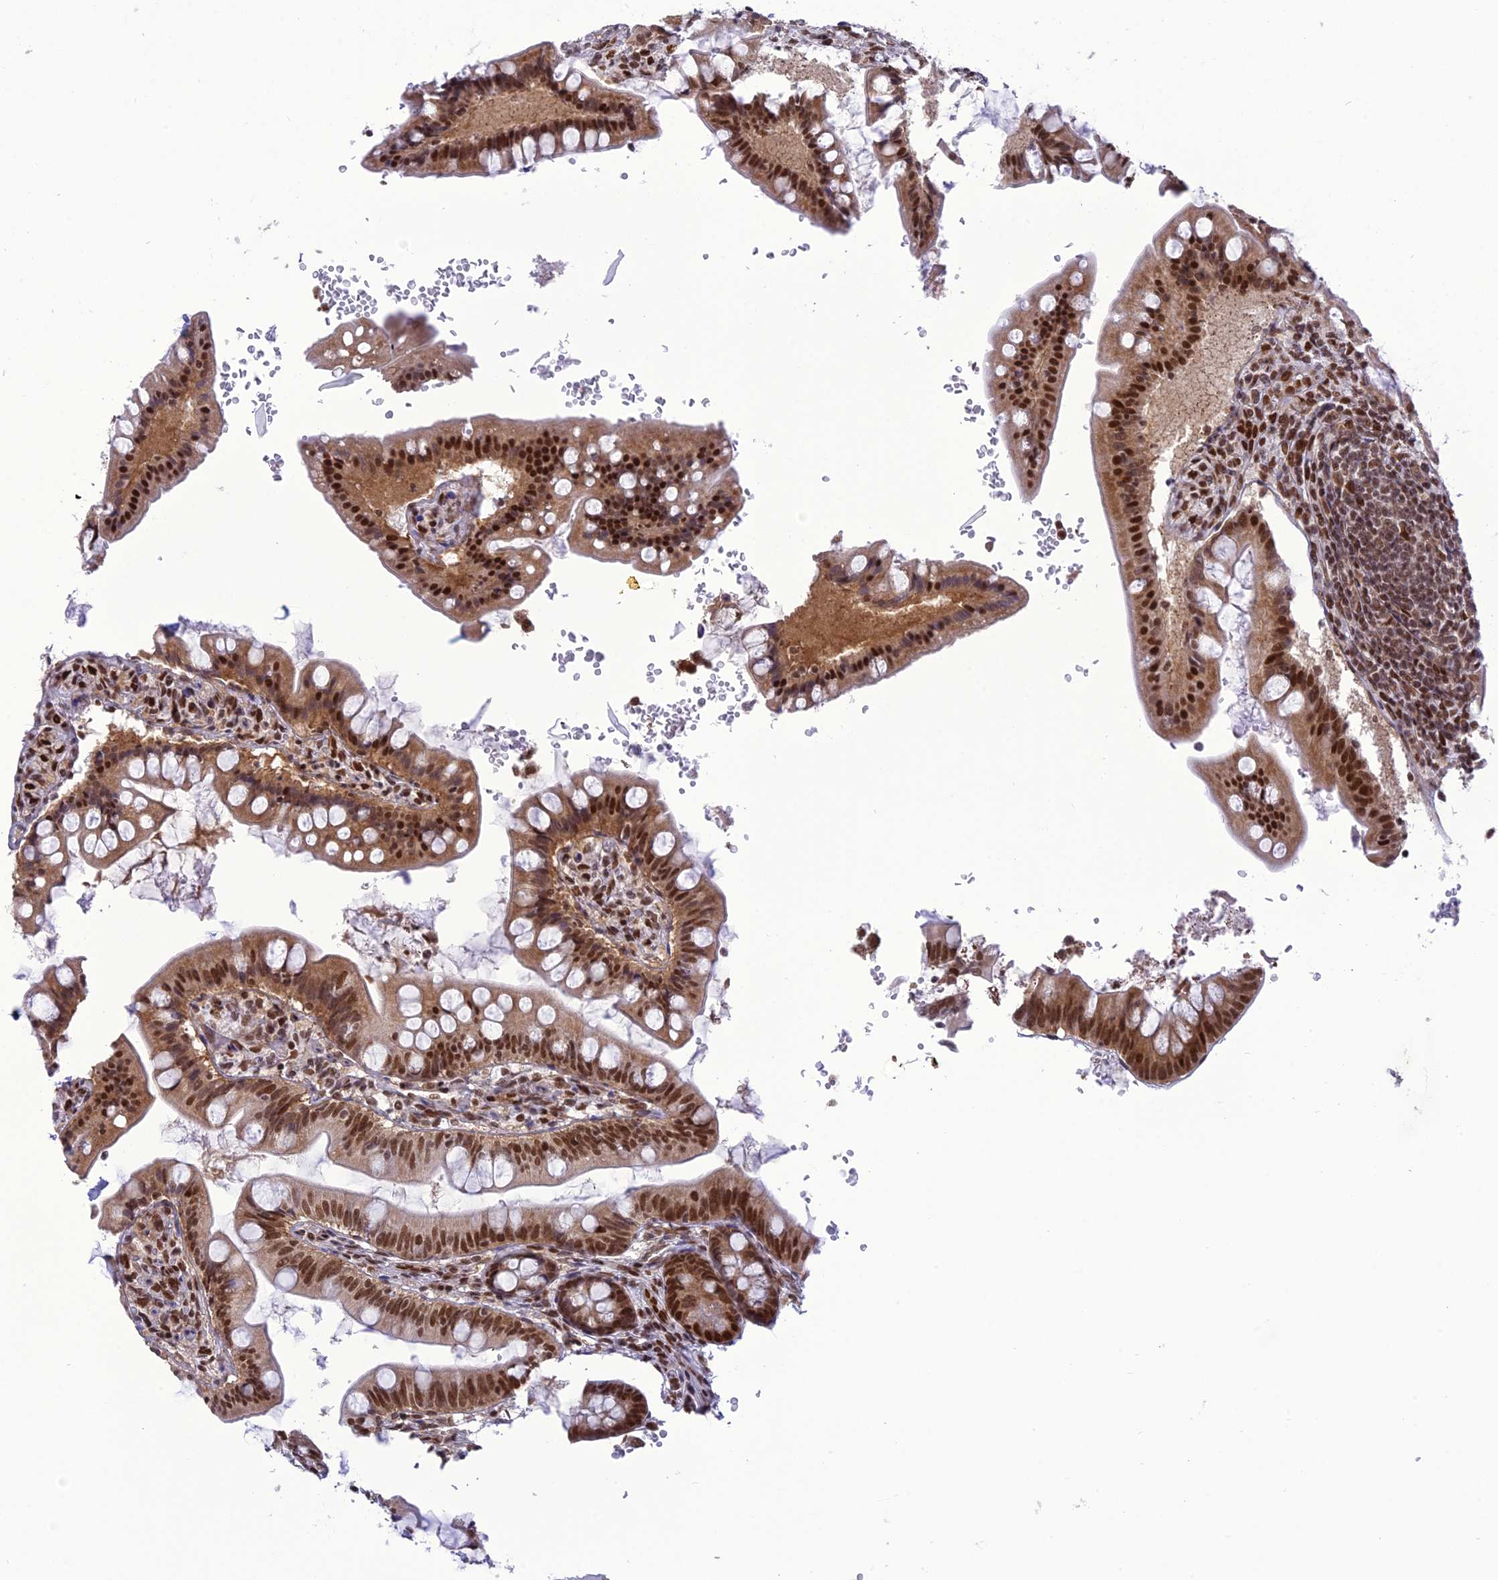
{"staining": {"intensity": "strong", "quantity": ">75%", "location": "cytoplasmic/membranous,nuclear"}, "tissue": "small intestine", "cell_type": "Glandular cells", "image_type": "normal", "snomed": [{"axis": "morphology", "description": "Normal tissue, NOS"}, {"axis": "topography", "description": "Small intestine"}], "caption": "Small intestine stained for a protein demonstrates strong cytoplasmic/membranous,nuclear positivity in glandular cells. The staining was performed using DAB (3,3'-diaminobenzidine), with brown indicating positive protein expression. Nuclei are stained blue with hematoxylin.", "gene": "DDX1", "patient": {"sex": "male", "age": 7}}